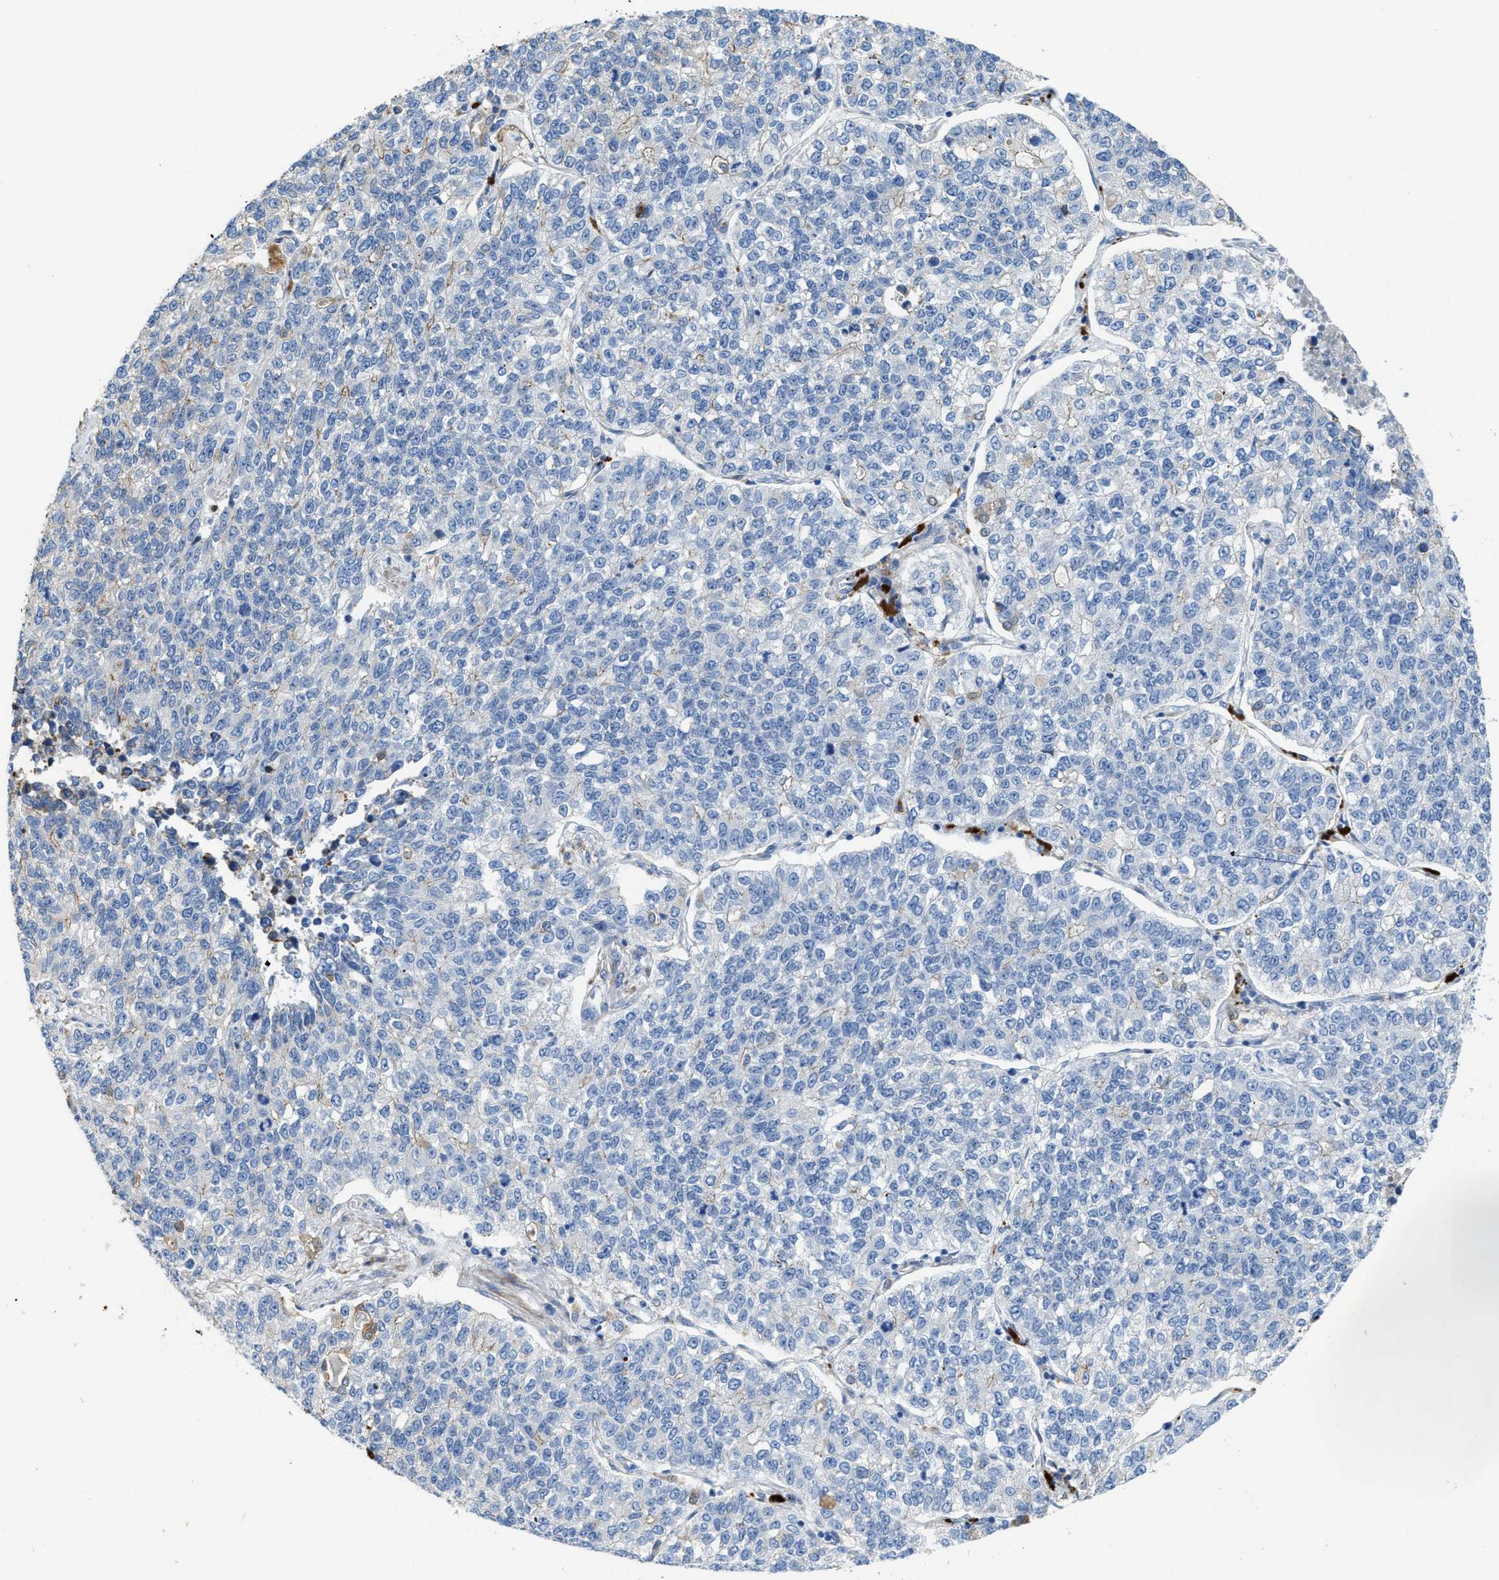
{"staining": {"intensity": "negative", "quantity": "none", "location": "none"}, "tissue": "lung cancer", "cell_type": "Tumor cells", "image_type": "cancer", "snomed": [{"axis": "morphology", "description": "Adenocarcinoma, NOS"}, {"axis": "topography", "description": "Lung"}], "caption": "A high-resolution image shows IHC staining of lung cancer, which demonstrates no significant positivity in tumor cells.", "gene": "ASS1", "patient": {"sex": "male", "age": 49}}